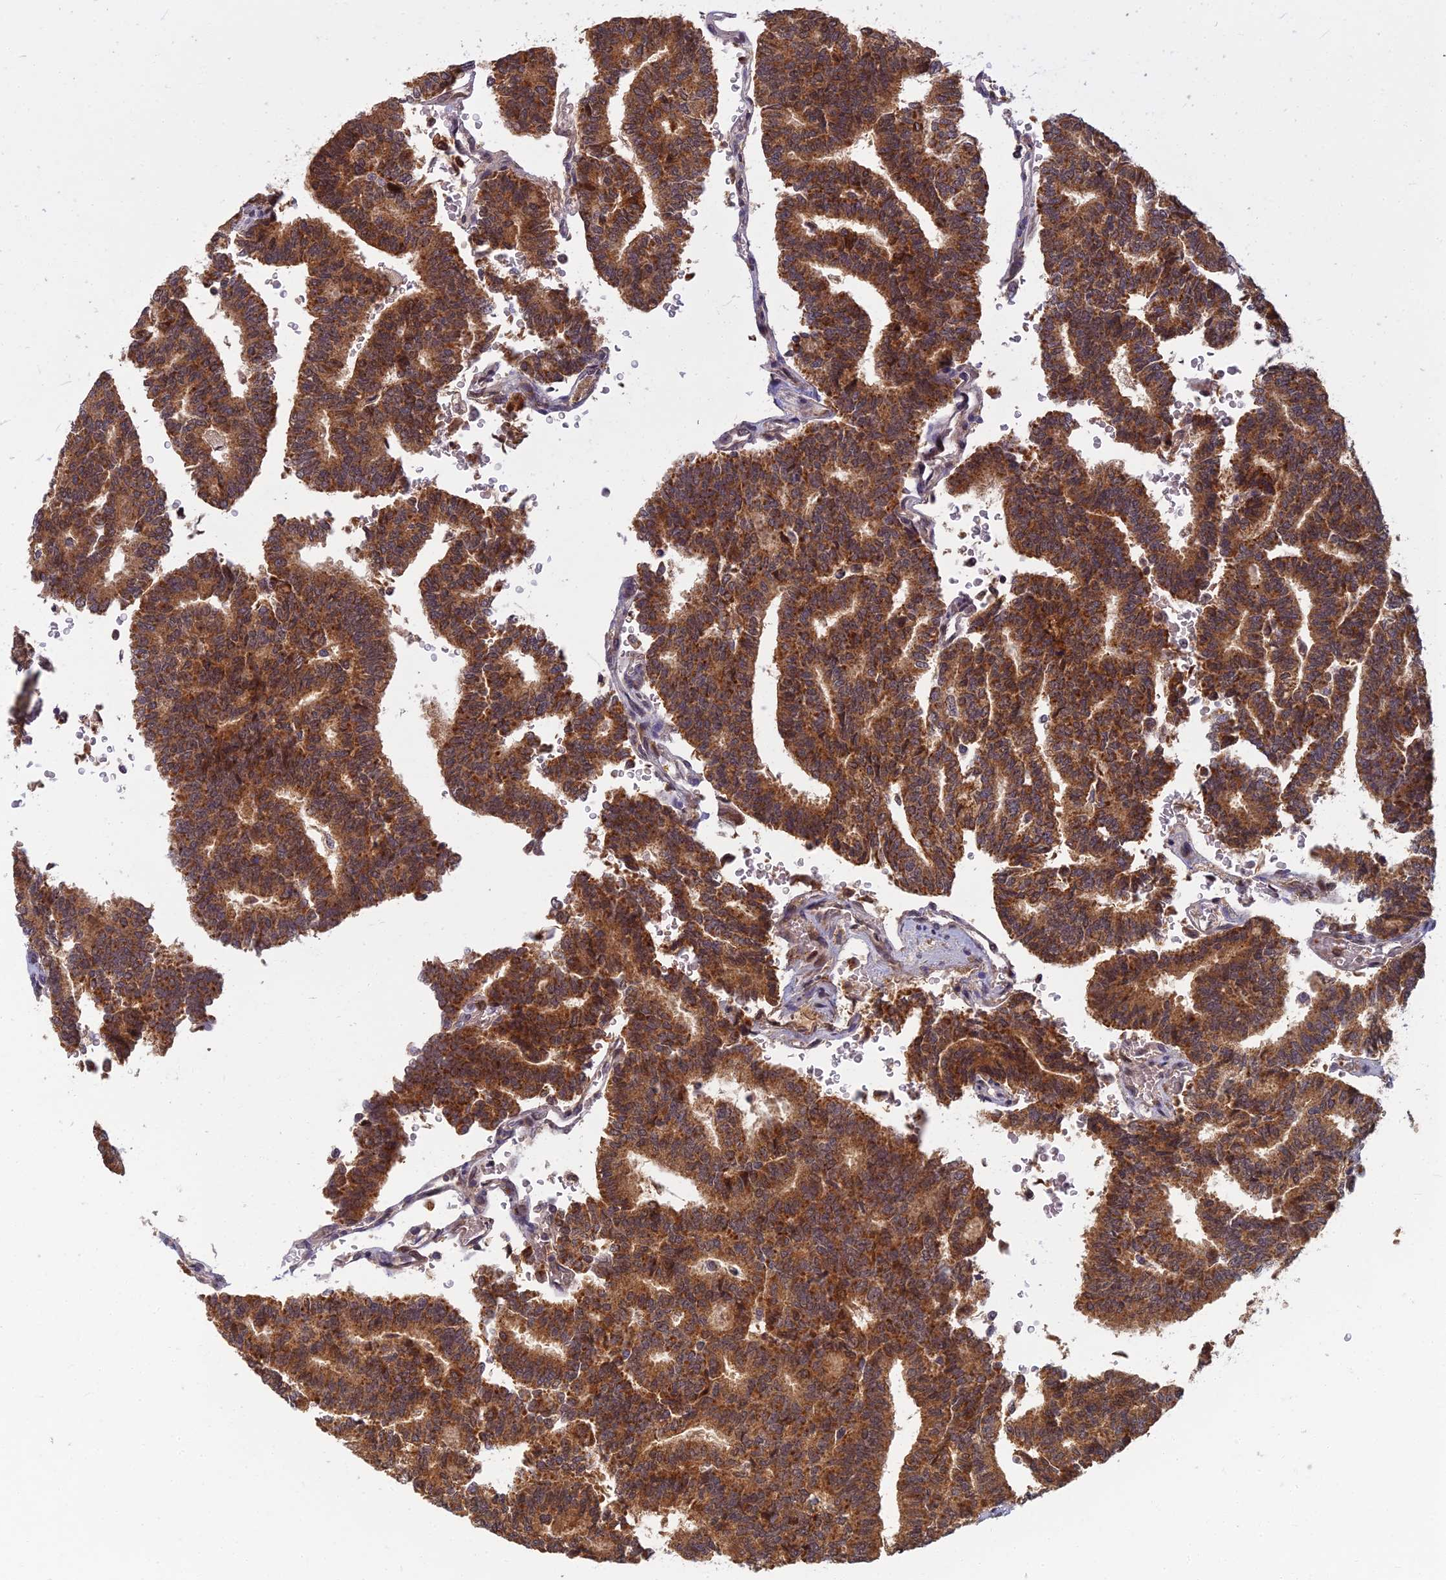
{"staining": {"intensity": "moderate", "quantity": ">75%", "location": "cytoplasmic/membranous"}, "tissue": "thyroid cancer", "cell_type": "Tumor cells", "image_type": "cancer", "snomed": [{"axis": "morphology", "description": "Papillary adenocarcinoma, NOS"}, {"axis": "topography", "description": "Thyroid gland"}], "caption": "Immunohistochemistry (IHC) (DAB) staining of thyroid cancer (papillary adenocarcinoma) demonstrates moderate cytoplasmic/membranous protein expression in about >75% of tumor cells.", "gene": "RGL3", "patient": {"sex": "female", "age": 35}}